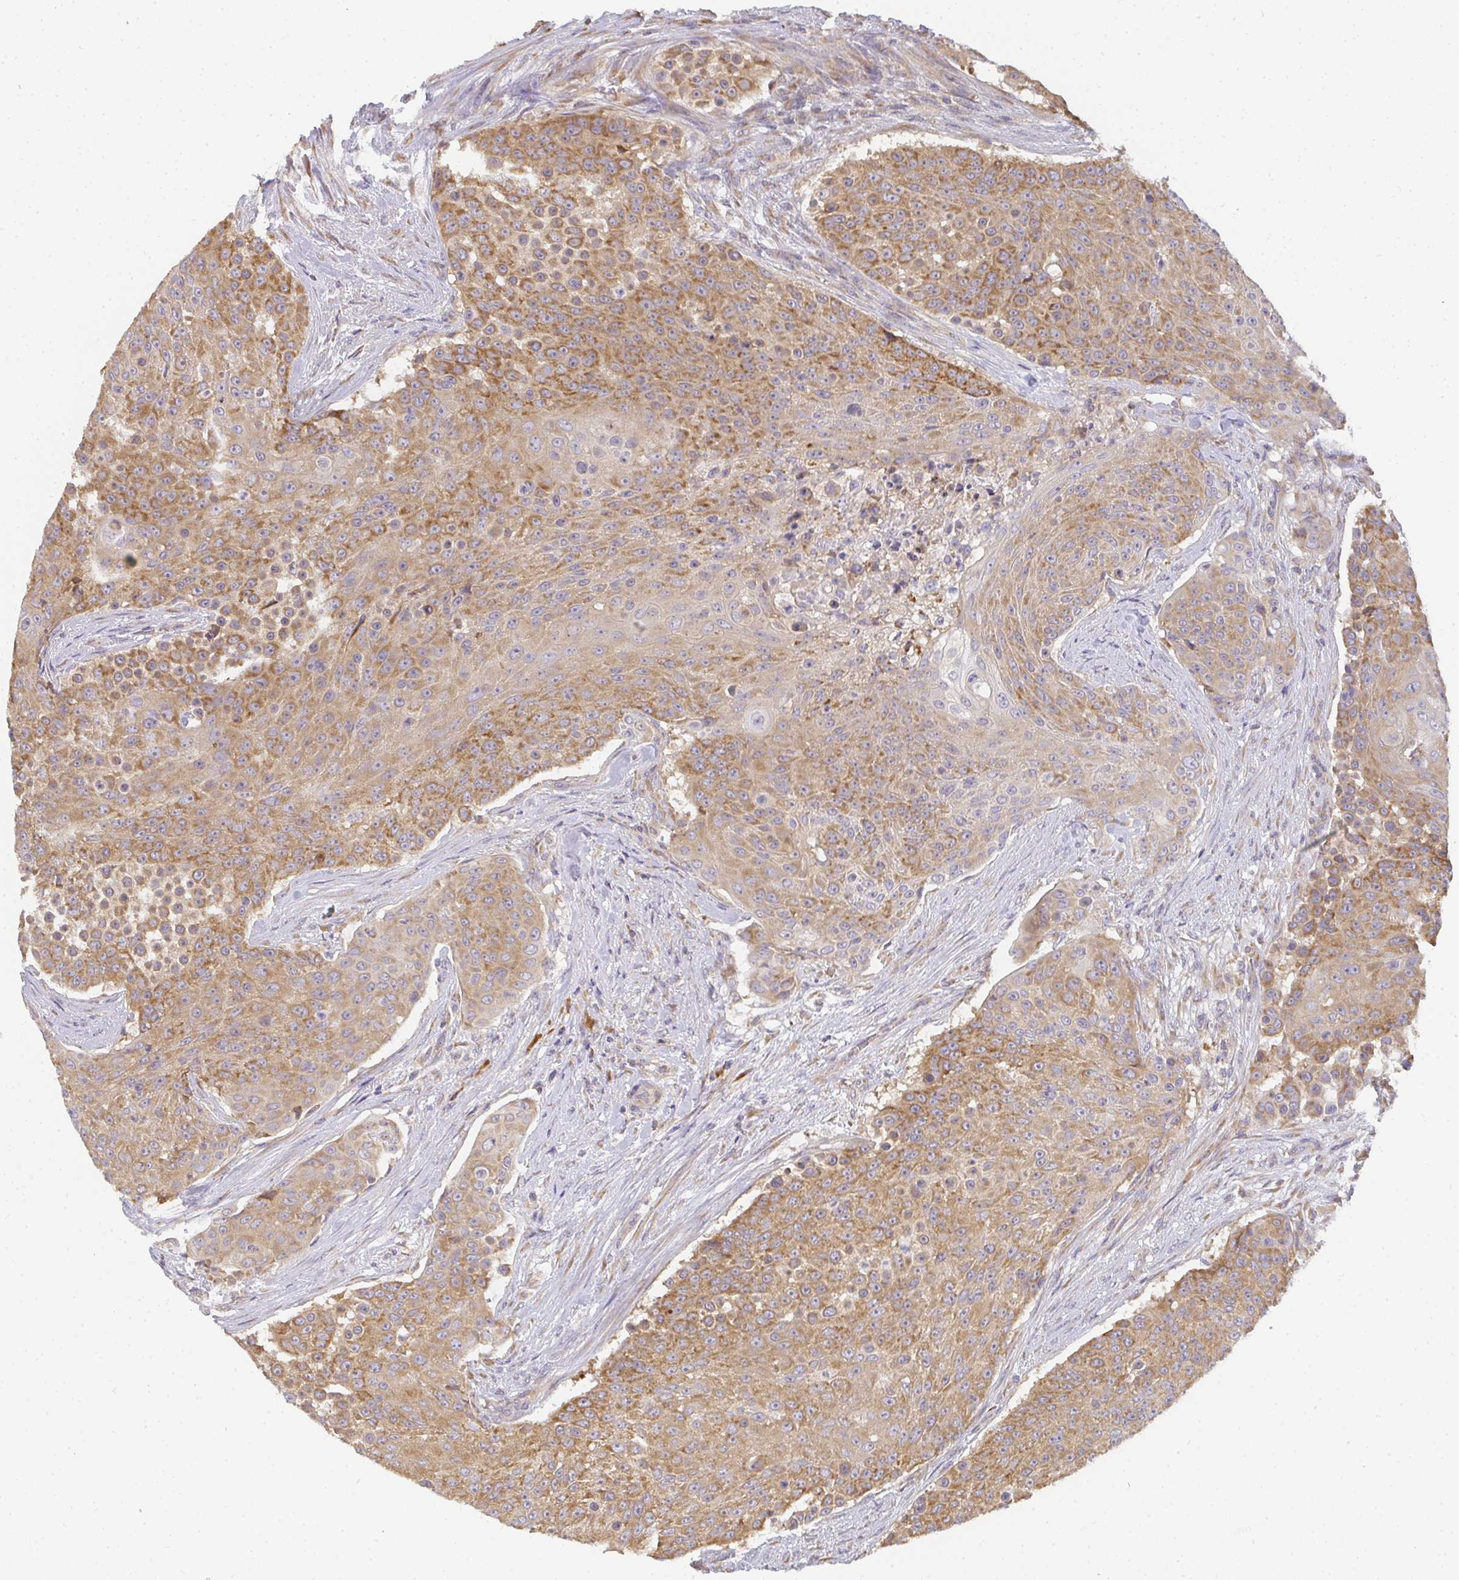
{"staining": {"intensity": "moderate", "quantity": ">75%", "location": "cytoplasmic/membranous"}, "tissue": "urothelial cancer", "cell_type": "Tumor cells", "image_type": "cancer", "snomed": [{"axis": "morphology", "description": "Urothelial carcinoma, High grade"}, {"axis": "topography", "description": "Urinary bladder"}], "caption": "Brown immunohistochemical staining in human high-grade urothelial carcinoma reveals moderate cytoplasmic/membranous staining in approximately >75% of tumor cells. The protein is shown in brown color, while the nuclei are stained blue.", "gene": "SLC35B3", "patient": {"sex": "female", "age": 63}}